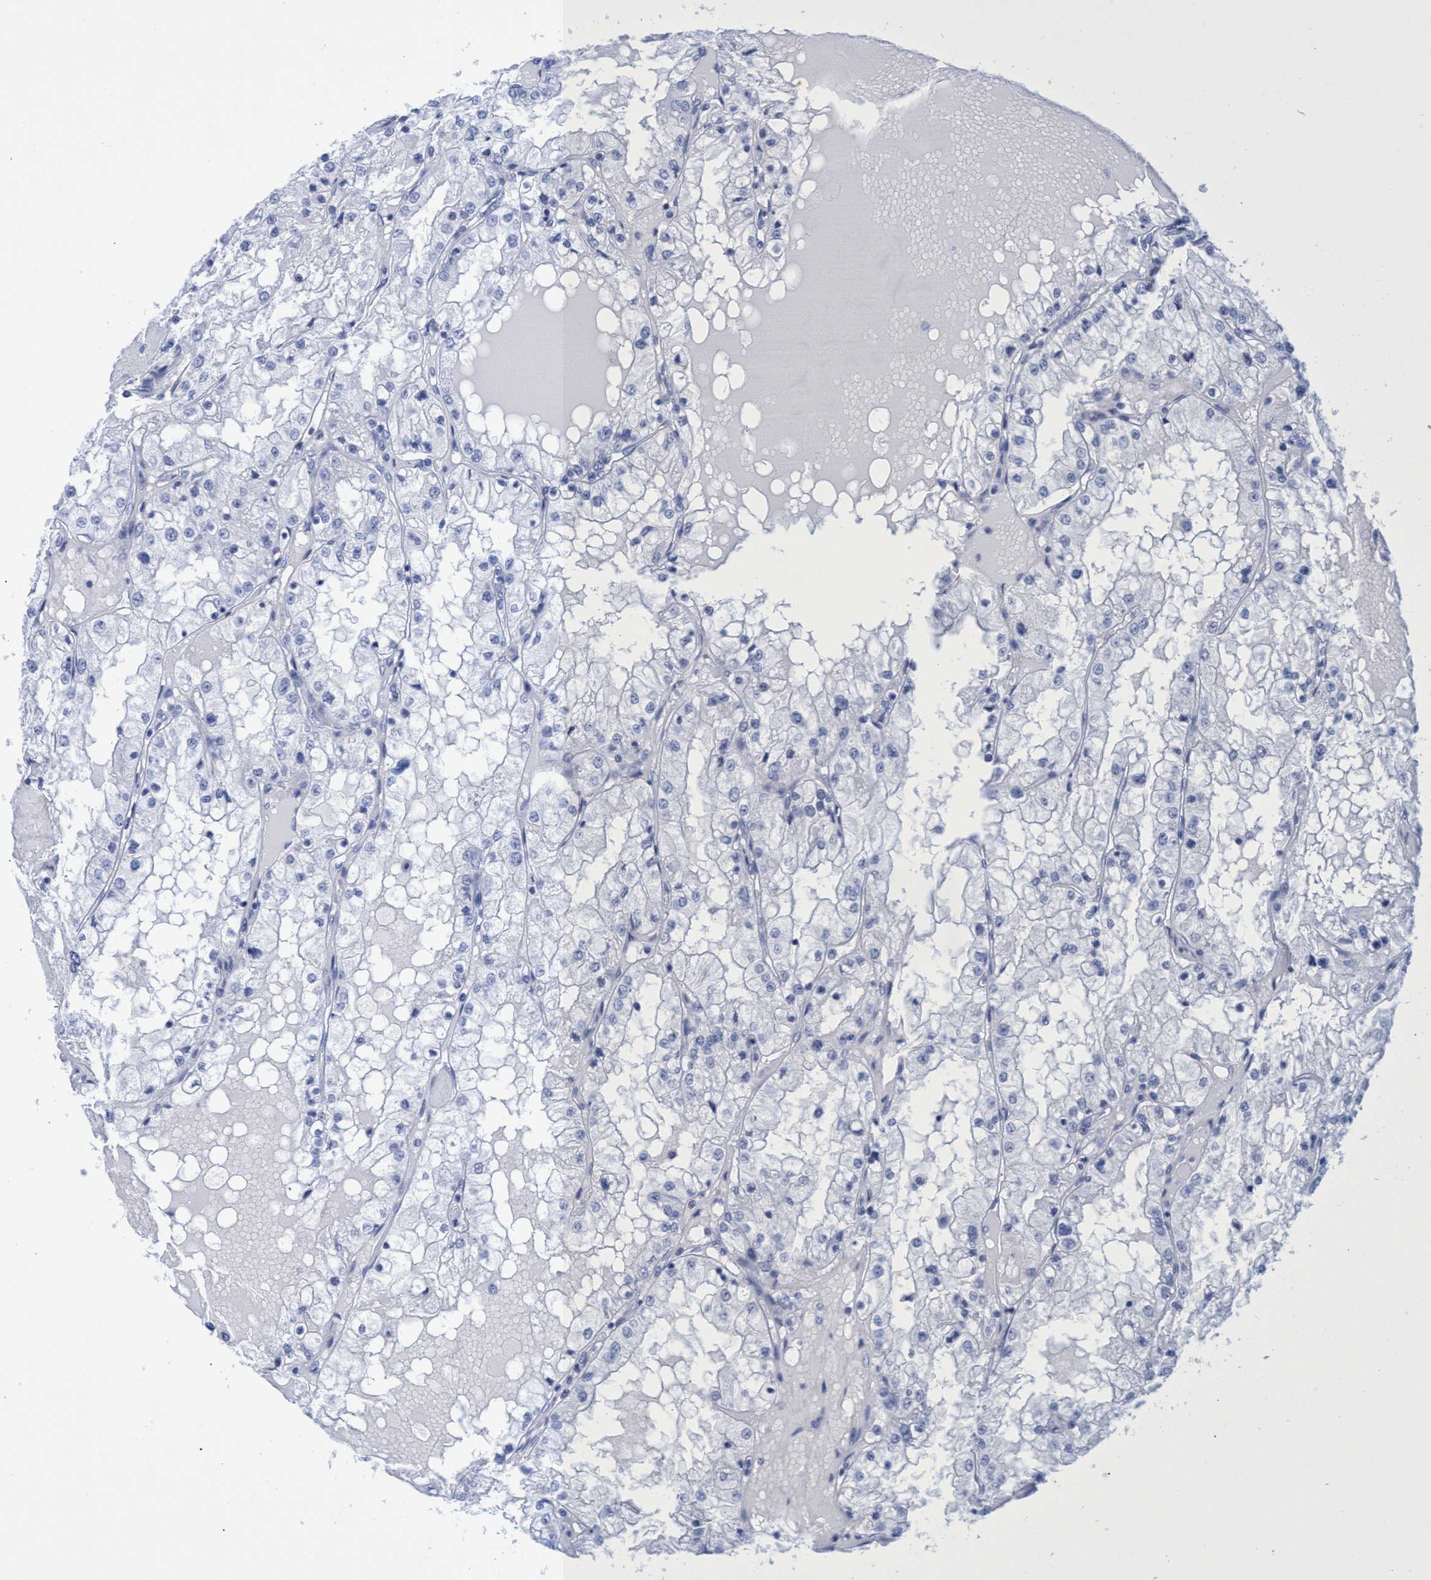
{"staining": {"intensity": "negative", "quantity": "none", "location": "none"}, "tissue": "renal cancer", "cell_type": "Tumor cells", "image_type": "cancer", "snomed": [{"axis": "morphology", "description": "Adenocarcinoma, NOS"}, {"axis": "topography", "description": "Kidney"}], "caption": "A high-resolution photomicrograph shows immunohistochemistry (IHC) staining of renal cancer, which displays no significant expression in tumor cells.", "gene": "INSL6", "patient": {"sex": "male", "age": 68}}